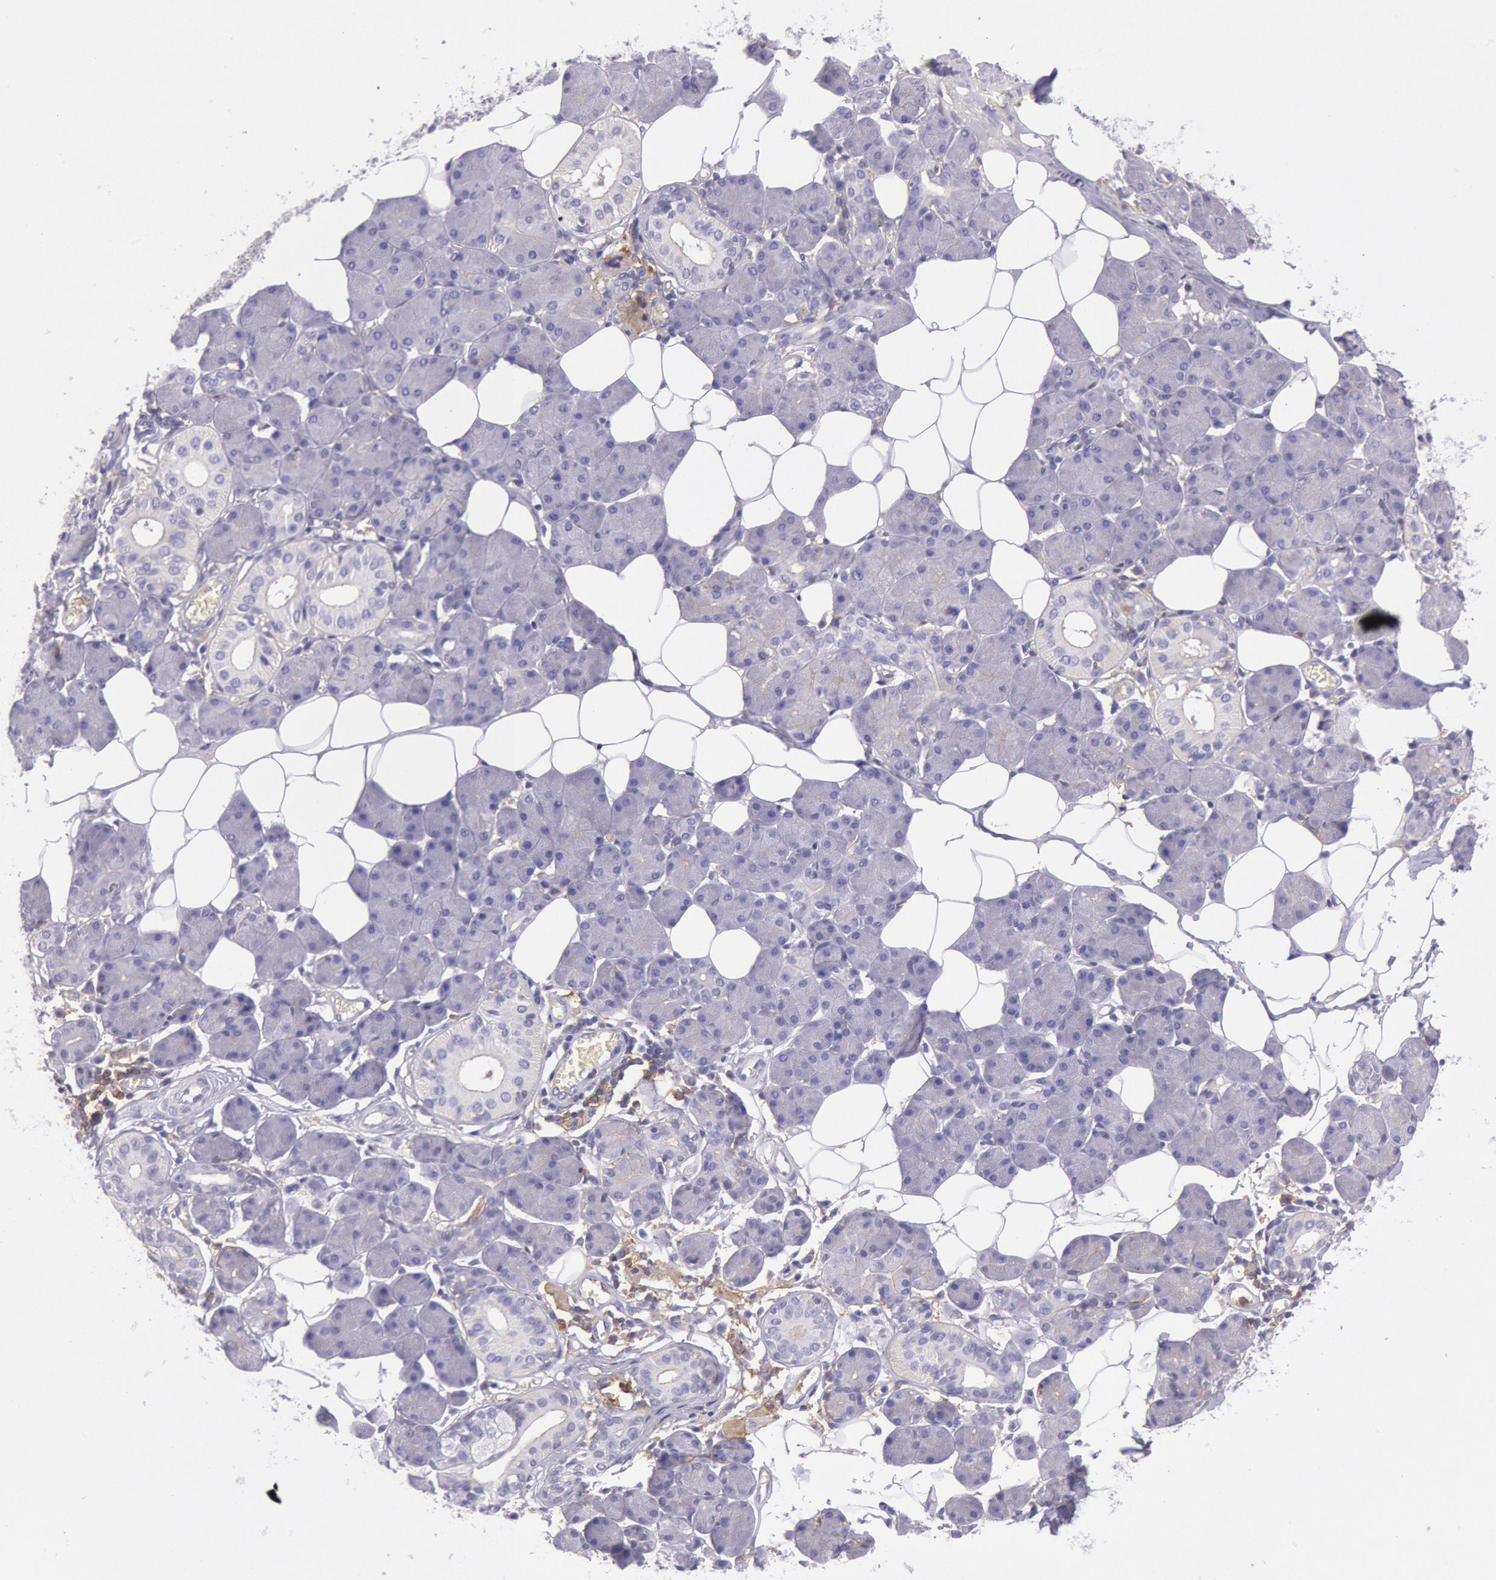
{"staining": {"intensity": "negative", "quantity": "none", "location": "none"}, "tissue": "salivary gland", "cell_type": "Glandular cells", "image_type": "normal", "snomed": [{"axis": "morphology", "description": "Normal tissue, NOS"}, {"axis": "morphology", "description": "Adenoma, NOS"}, {"axis": "topography", "description": "Salivary gland"}], "caption": "This photomicrograph is of unremarkable salivary gland stained with IHC to label a protein in brown with the nuclei are counter-stained blue. There is no expression in glandular cells.", "gene": "LYN", "patient": {"sex": "female", "age": 32}}